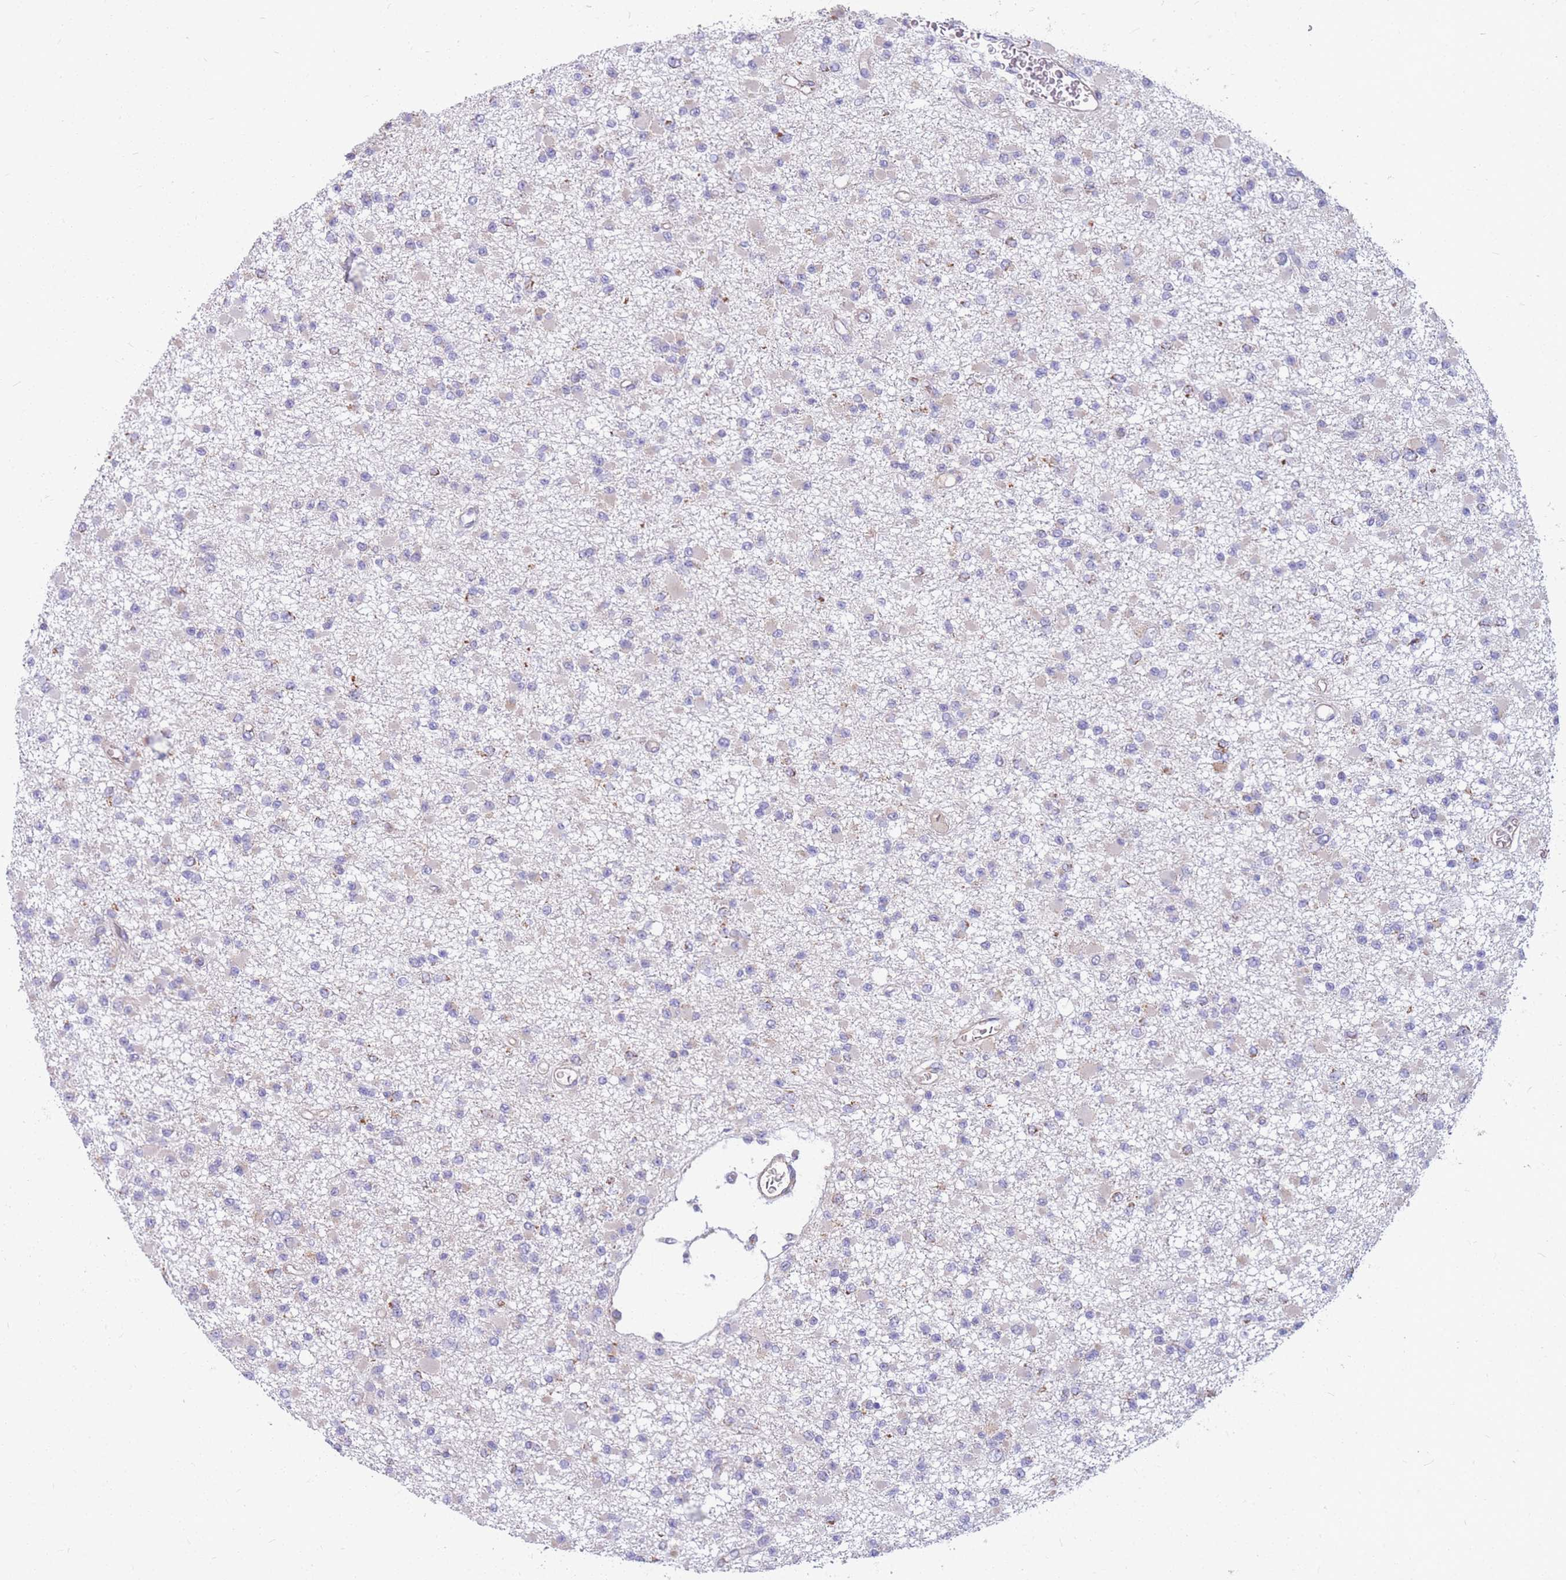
{"staining": {"intensity": "negative", "quantity": "none", "location": "none"}, "tissue": "glioma", "cell_type": "Tumor cells", "image_type": "cancer", "snomed": [{"axis": "morphology", "description": "Glioma, malignant, Low grade"}, {"axis": "topography", "description": "Brain"}], "caption": "Tumor cells show no significant protein positivity in glioma. Nuclei are stained in blue.", "gene": "MRPS9", "patient": {"sex": "female", "age": 22}}